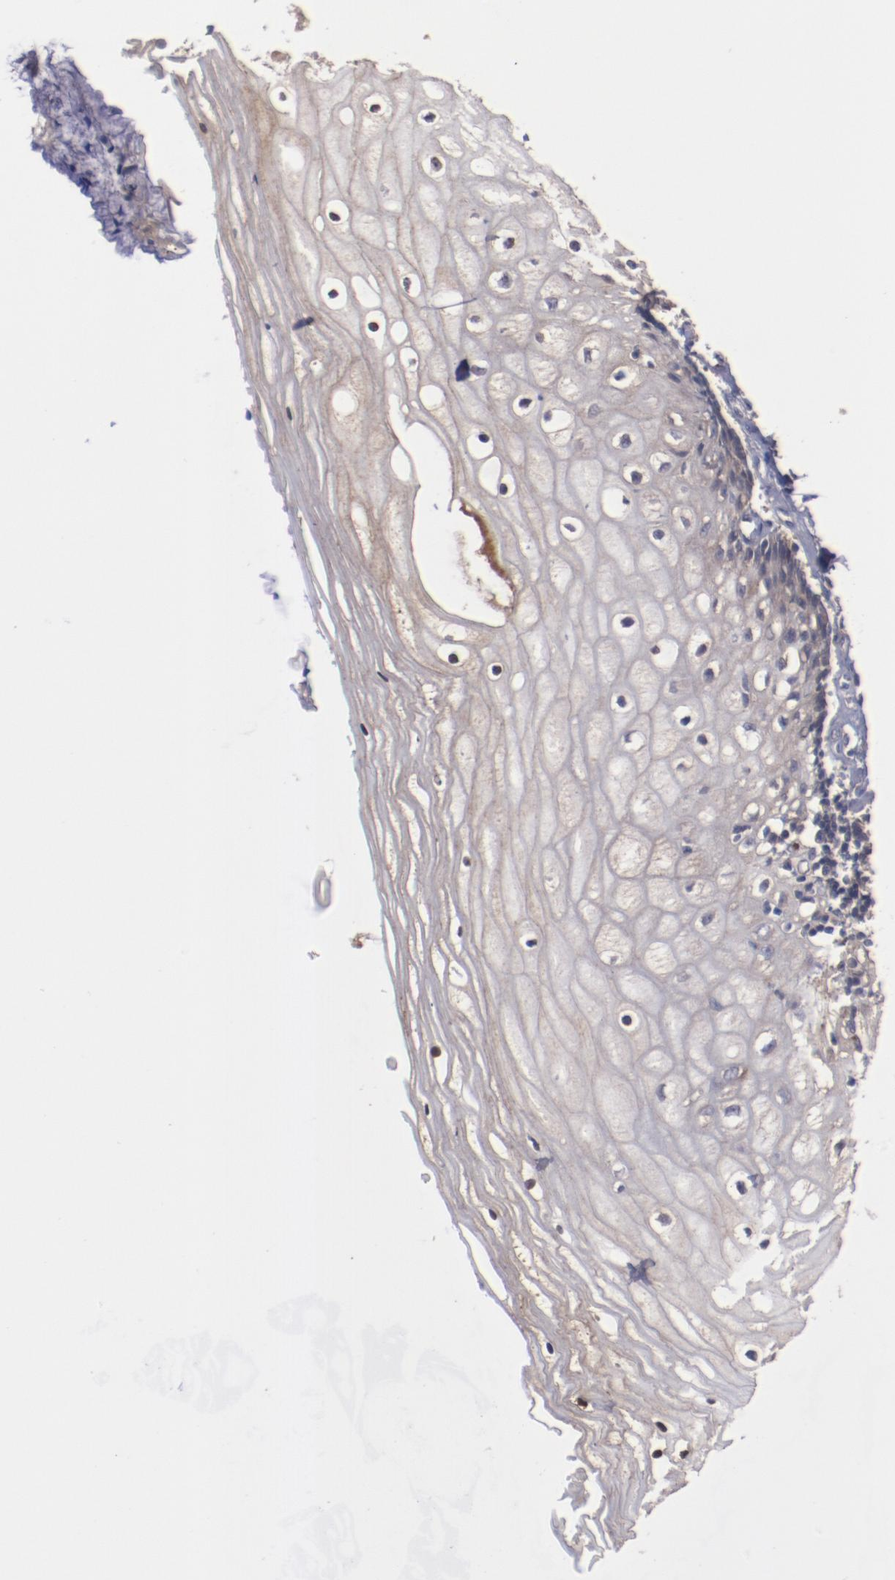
{"staining": {"intensity": "weak", "quantity": "<25%", "location": "cytoplasmic/membranous"}, "tissue": "vagina", "cell_type": "Squamous epithelial cells", "image_type": "normal", "snomed": [{"axis": "morphology", "description": "Normal tissue, NOS"}, {"axis": "topography", "description": "Vagina"}], "caption": "There is no significant expression in squamous epithelial cells of vagina. Nuclei are stained in blue.", "gene": "DIPK2B", "patient": {"sex": "female", "age": 46}}